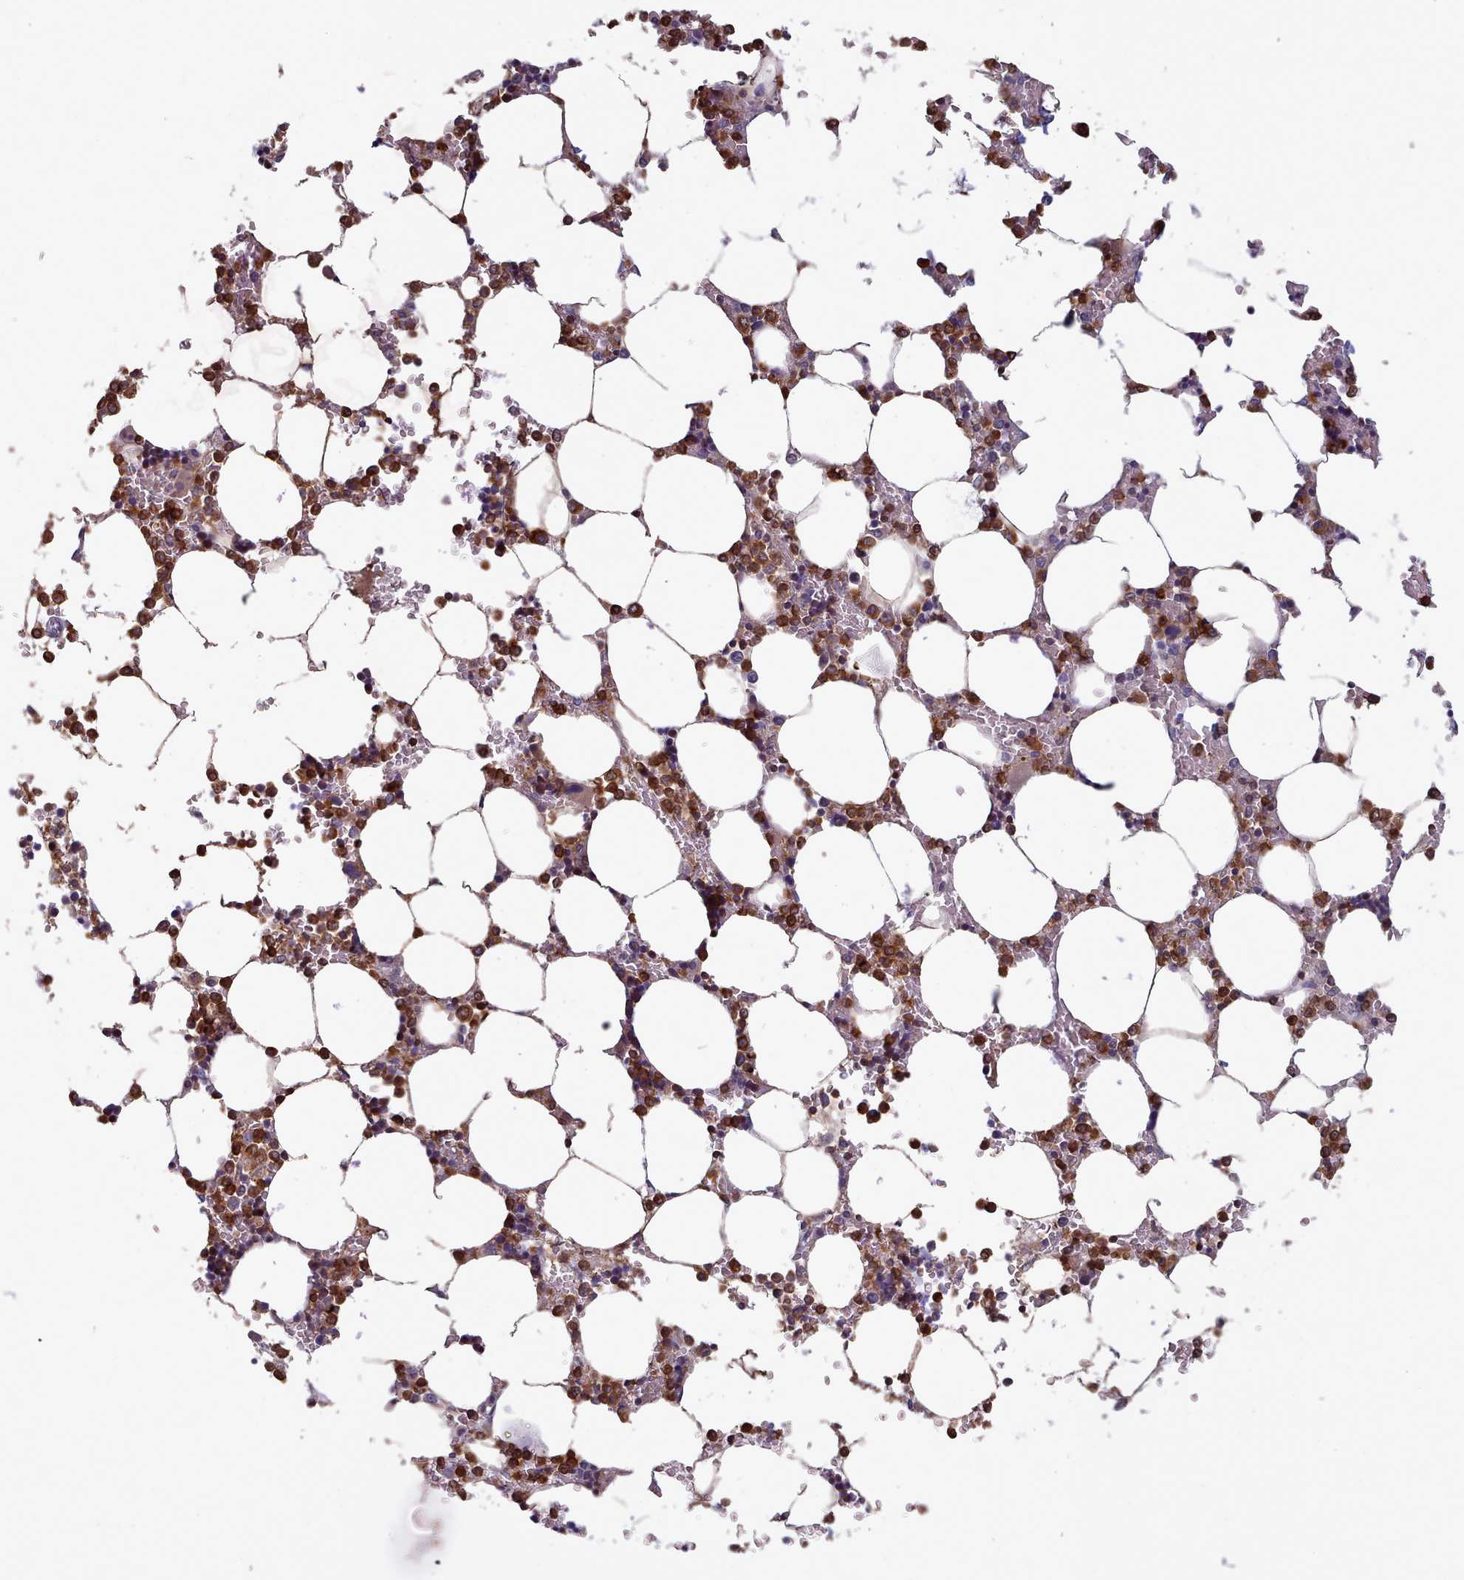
{"staining": {"intensity": "strong", "quantity": "25%-75%", "location": "cytoplasmic/membranous"}, "tissue": "bone marrow", "cell_type": "Hematopoietic cells", "image_type": "normal", "snomed": [{"axis": "morphology", "description": "Normal tissue, NOS"}, {"axis": "topography", "description": "Bone marrow"}], "caption": "Bone marrow stained with a brown dye demonstrates strong cytoplasmic/membranous positive positivity in about 25%-75% of hematopoietic cells.", "gene": "RAC1", "patient": {"sex": "male", "age": 64}}